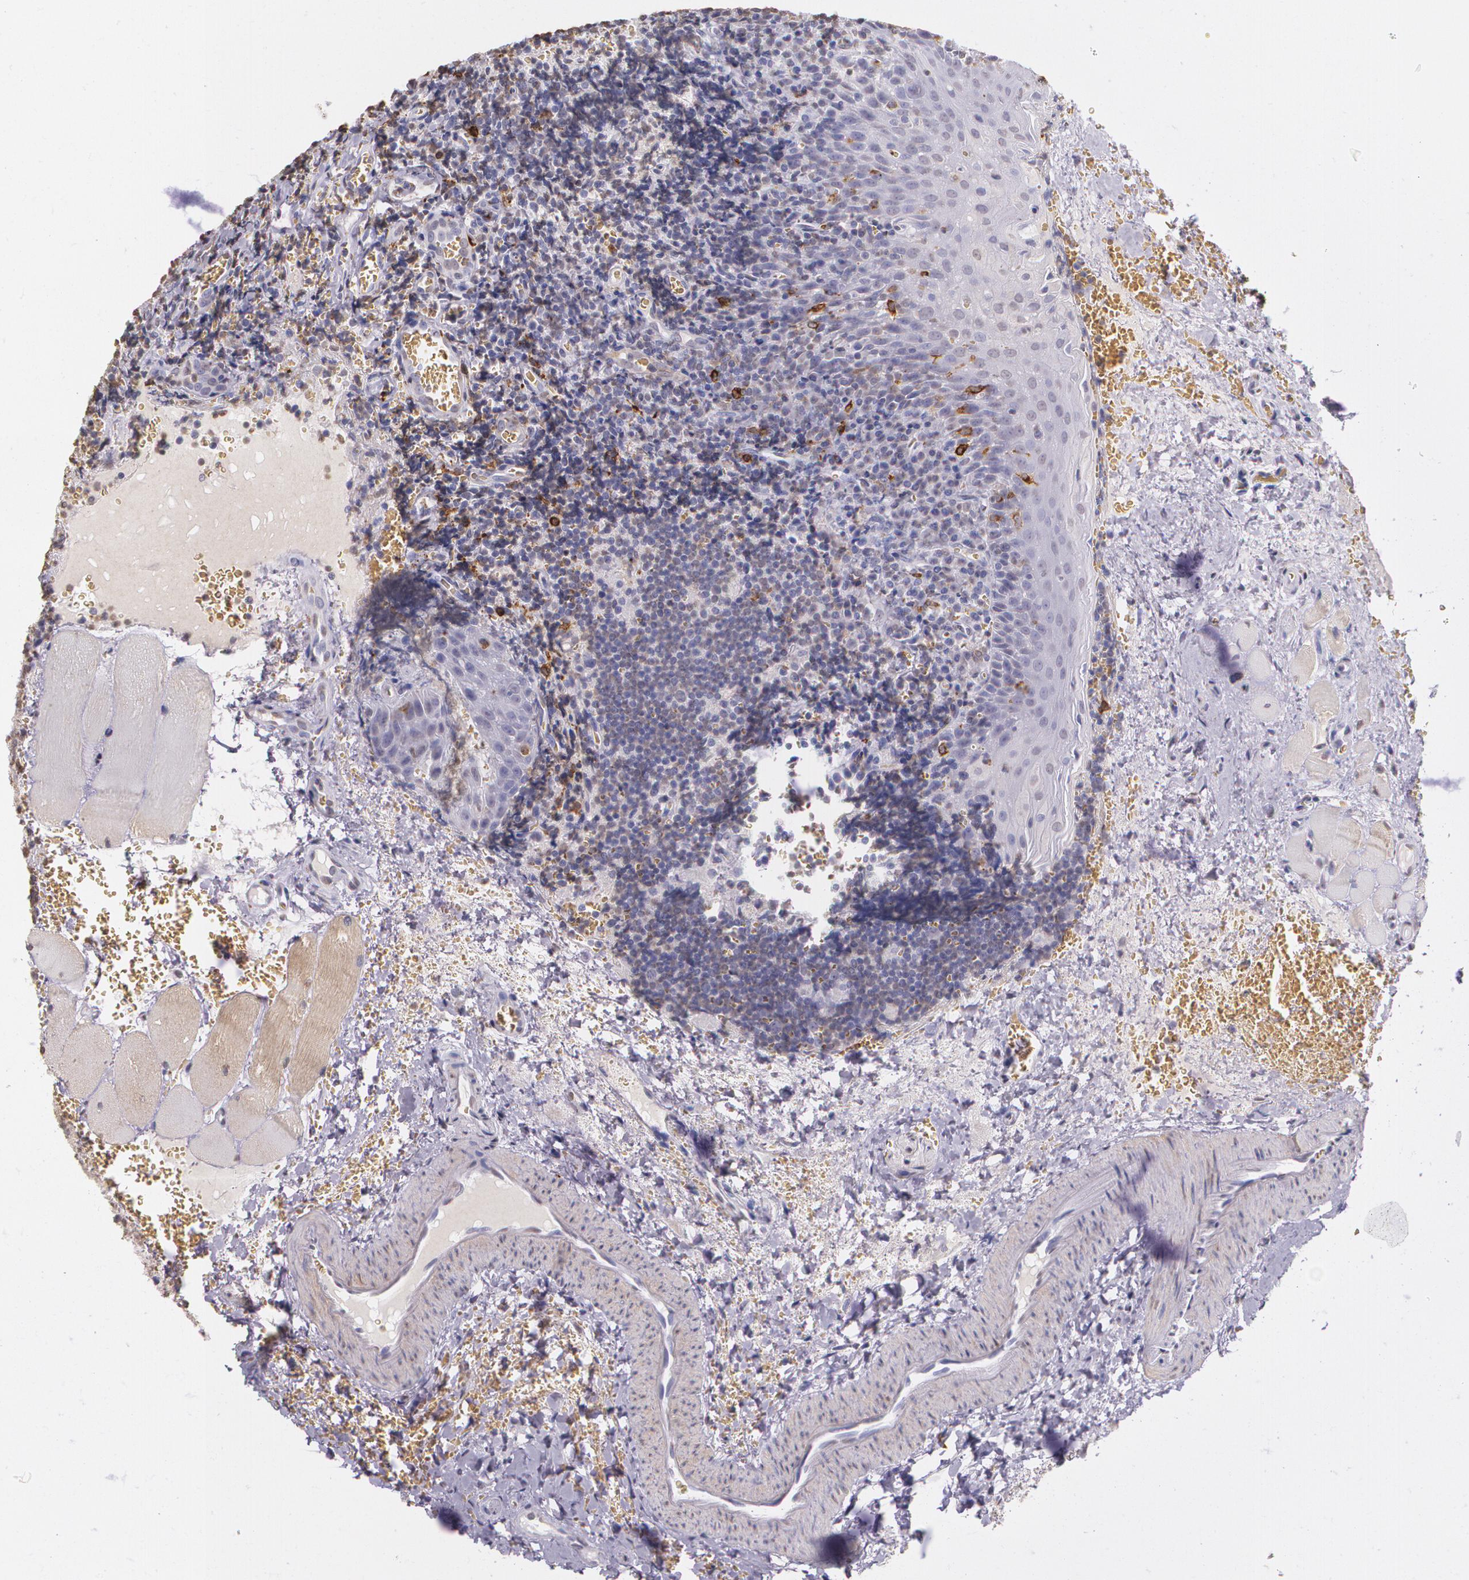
{"staining": {"intensity": "negative", "quantity": "none", "location": "none"}, "tissue": "tonsil", "cell_type": "Germinal center cells", "image_type": "normal", "snomed": [{"axis": "morphology", "description": "Normal tissue, NOS"}, {"axis": "topography", "description": "Tonsil"}], "caption": "Immunohistochemistry of normal tonsil exhibits no expression in germinal center cells. (DAB (3,3'-diaminobenzidine) IHC visualized using brightfield microscopy, high magnification).", "gene": "RTN1", "patient": {"sex": "male", "age": 20}}